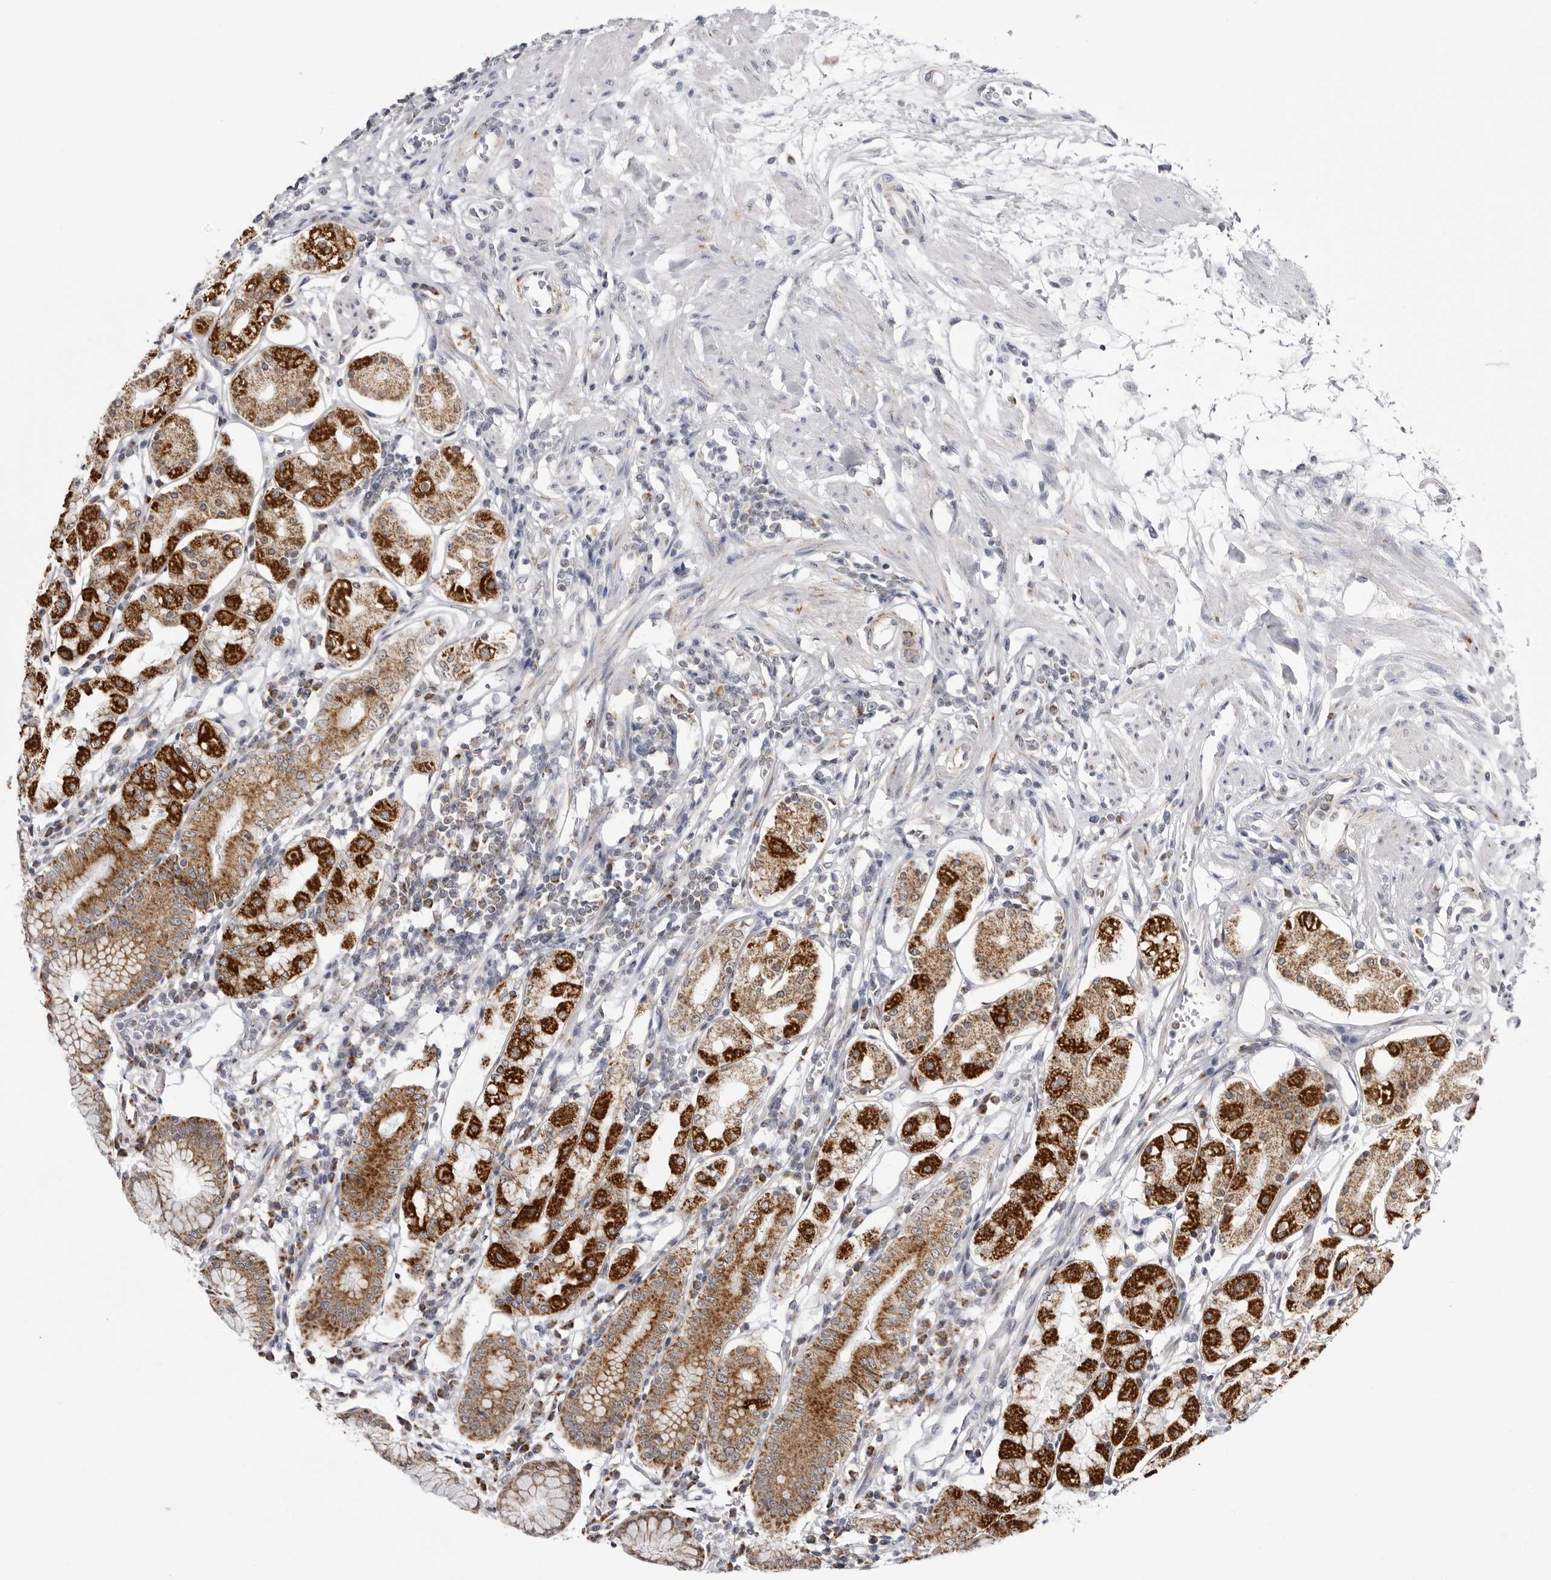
{"staining": {"intensity": "strong", "quantity": ">75%", "location": "cytoplasmic/membranous"}, "tissue": "stomach", "cell_type": "Glandular cells", "image_type": "normal", "snomed": [{"axis": "morphology", "description": "Normal tissue, NOS"}, {"axis": "topography", "description": "Stomach"}, {"axis": "topography", "description": "Stomach, lower"}], "caption": "Immunohistochemistry histopathology image of benign stomach stained for a protein (brown), which shows high levels of strong cytoplasmic/membranous expression in about >75% of glandular cells.", "gene": "FH", "patient": {"sex": "female", "age": 56}}